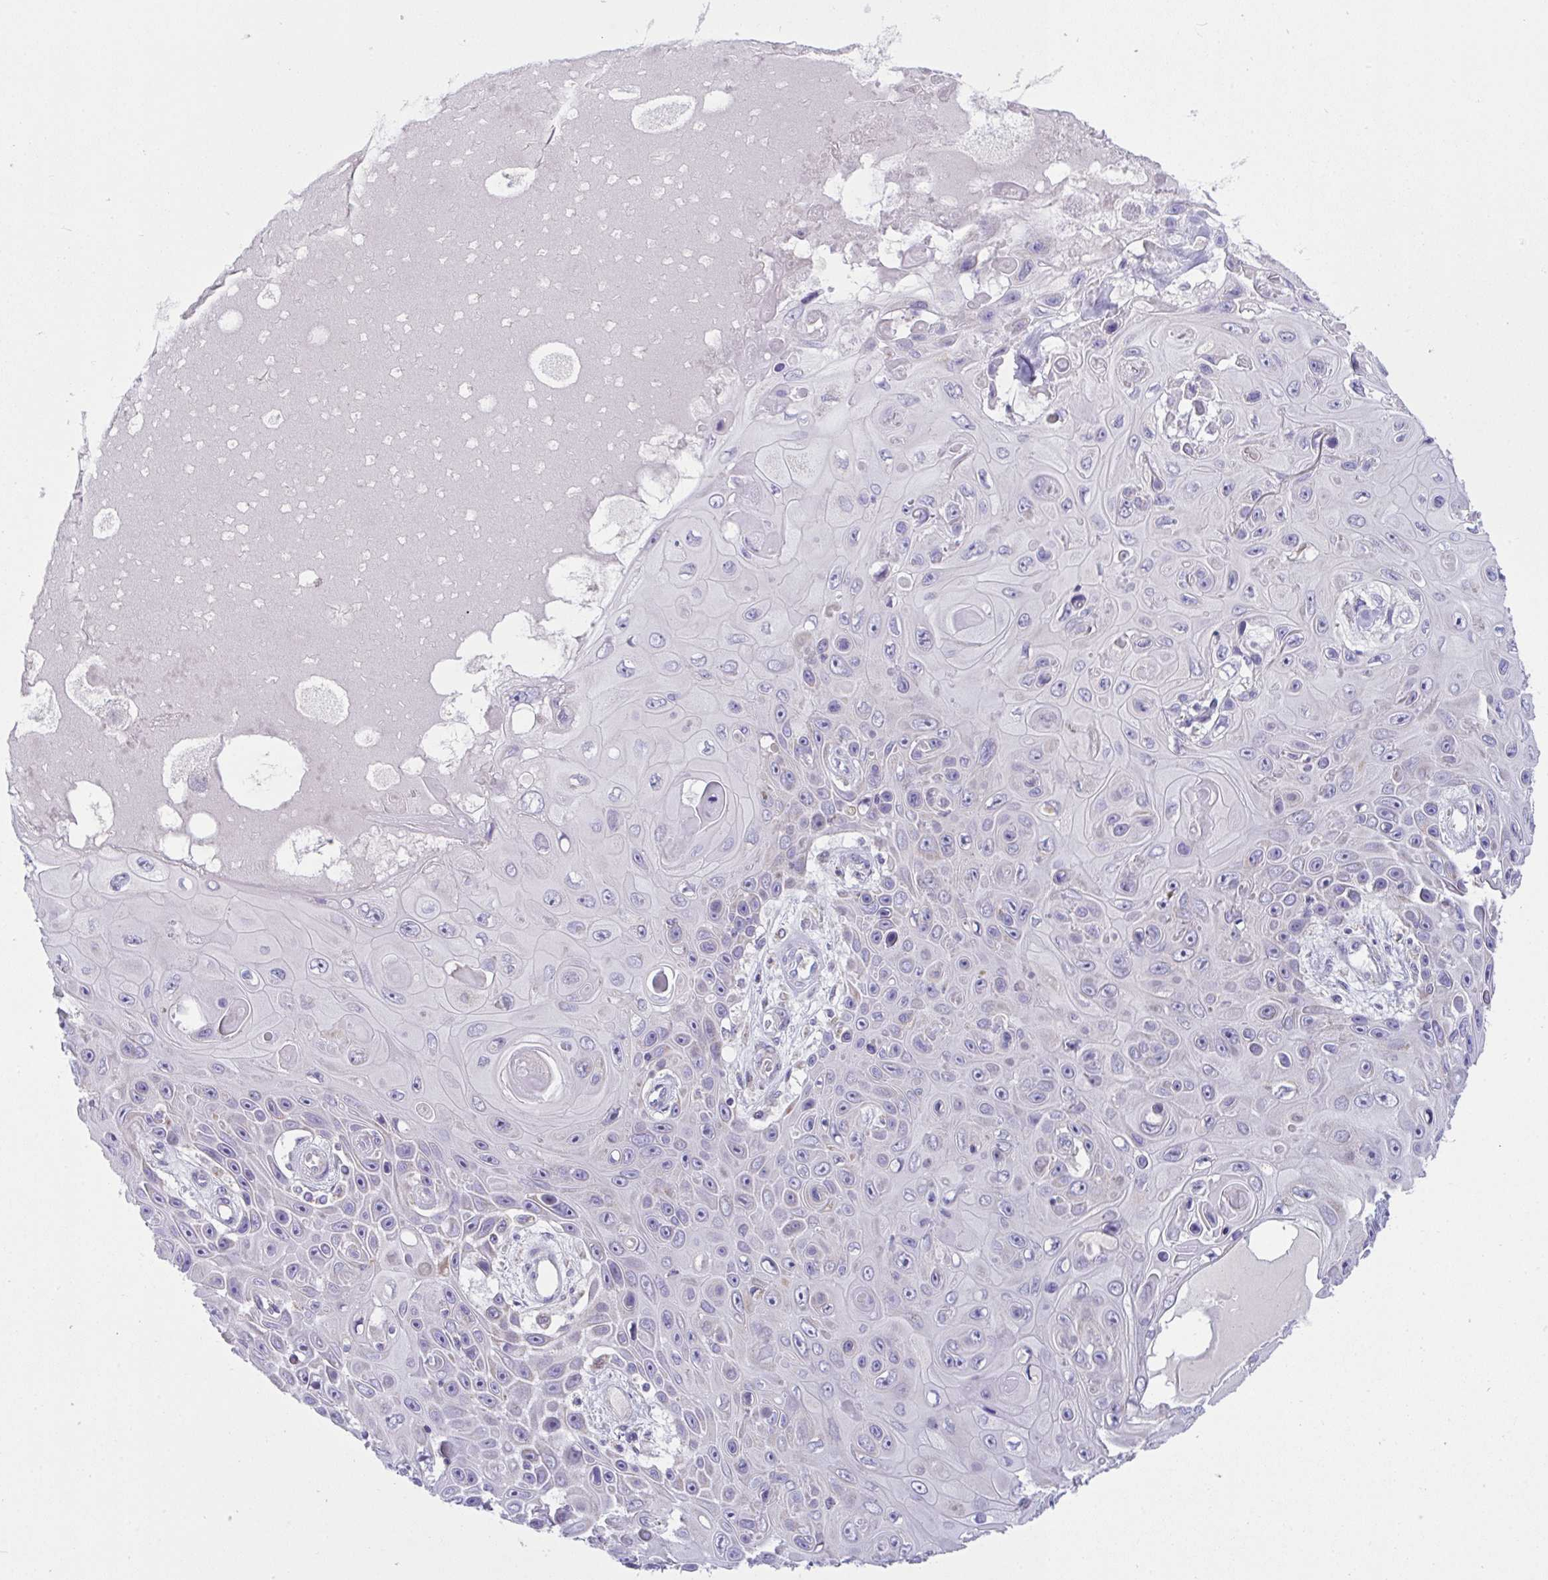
{"staining": {"intensity": "negative", "quantity": "none", "location": "none"}, "tissue": "skin cancer", "cell_type": "Tumor cells", "image_type": "cancer", "snomed": [{"axis": "morphology", "description": "Squamous cell carcinoma, NOS"}, {"axis": "topography", "description": "Skin"}], "caption": "Immunohistochemical staining of human skin cancer reveals no significant staining in tumor cells.", "gene": "DTX3", "patient": {"sex": "male", "age": 82}}